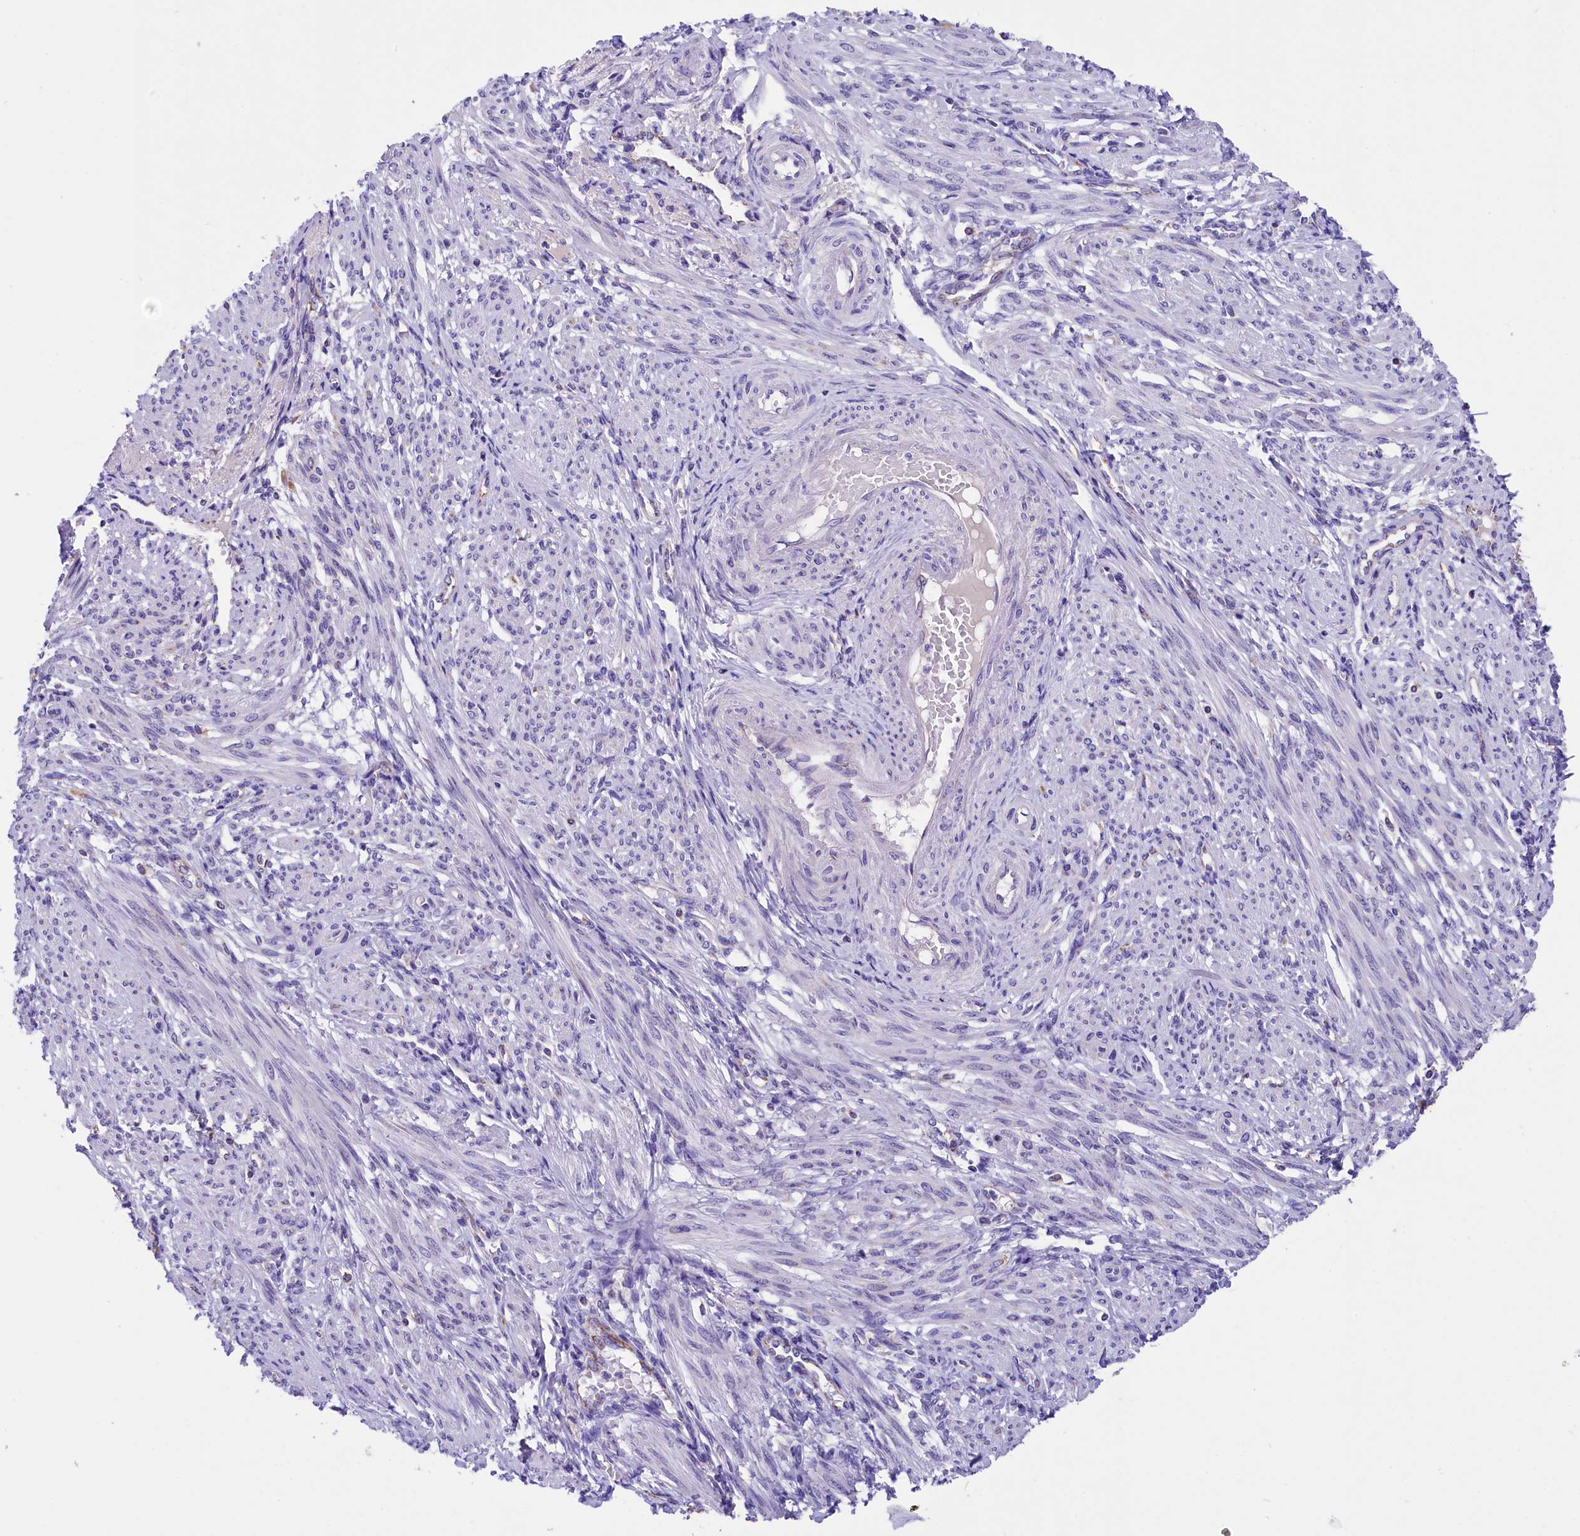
{"staining": {"intensity": "negative", "quantity": "none", "location": "none"}, "tissue": "smooth muscle", "cell_type": "Smooth muscle cells", "image_type": "normal", "snomed": [{"axis": "morphology", "description": "Normal tissue, NOS"}, {"axis": "topography", "description": "Smooth muscle"}], "caption": "Immunohistochemistry (IHC) of normal human smooth muscle shows no expression in smooth muscle cells. (Stains: DAB (3,3'-diaminobenzidine) immunohistochemistry with hematoxylin counter stain, Microscopy: brightfield microscopy at high magnification).", "gene": "ABAT", "patient": {"sex": "female", "age": 39}}